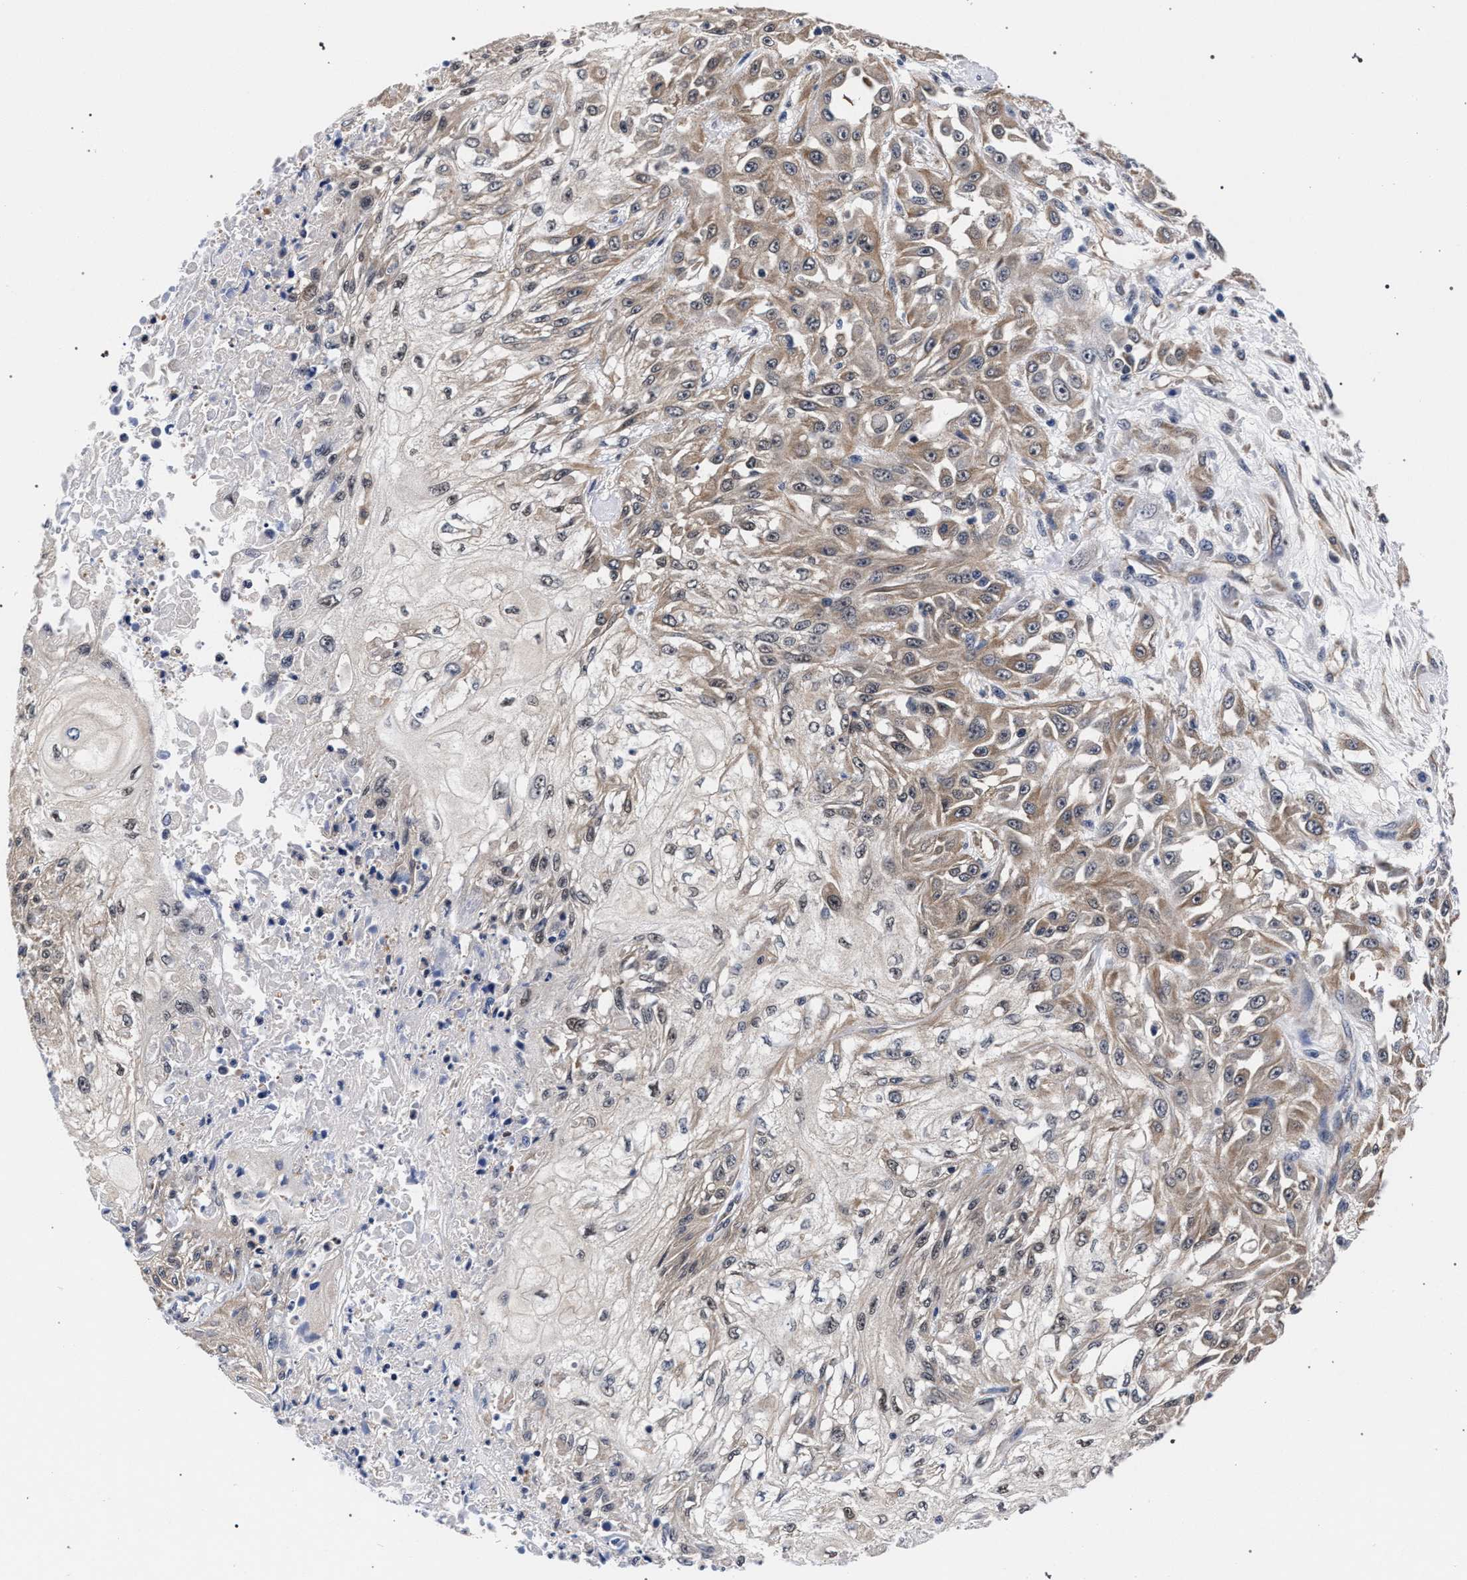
{"staining": {"intensity": "weak", "quantity": ">75%", "location": "cytoplasmic/membranous"}, "tissue": "skin cancer", "cell_type": "Tumor cells", "image_type": "cancer", "snomed": [{"axis": "morphology", "description": "Squamous cell carcinoma, NOS"}, {"axis": "morphology", "description": "Squamous cell carcinoma, metastatic, NOS"}, {"axis": "topography", "description": "Skin"}, {"axis": "topography", "description": "Lymph node"}], "caption": "Immunohistochemistry histopathology image of neoplastic tissue: skin cancer stained using immunohistochemistry shows low levels of weak protein expression localized specifically in the cytoplasmic/membranous of tumor cells, appearing as a cytoplasmic/membranous brown color.", "gene": "RBM33", "patient": {"sex": "male", "age": 75}}